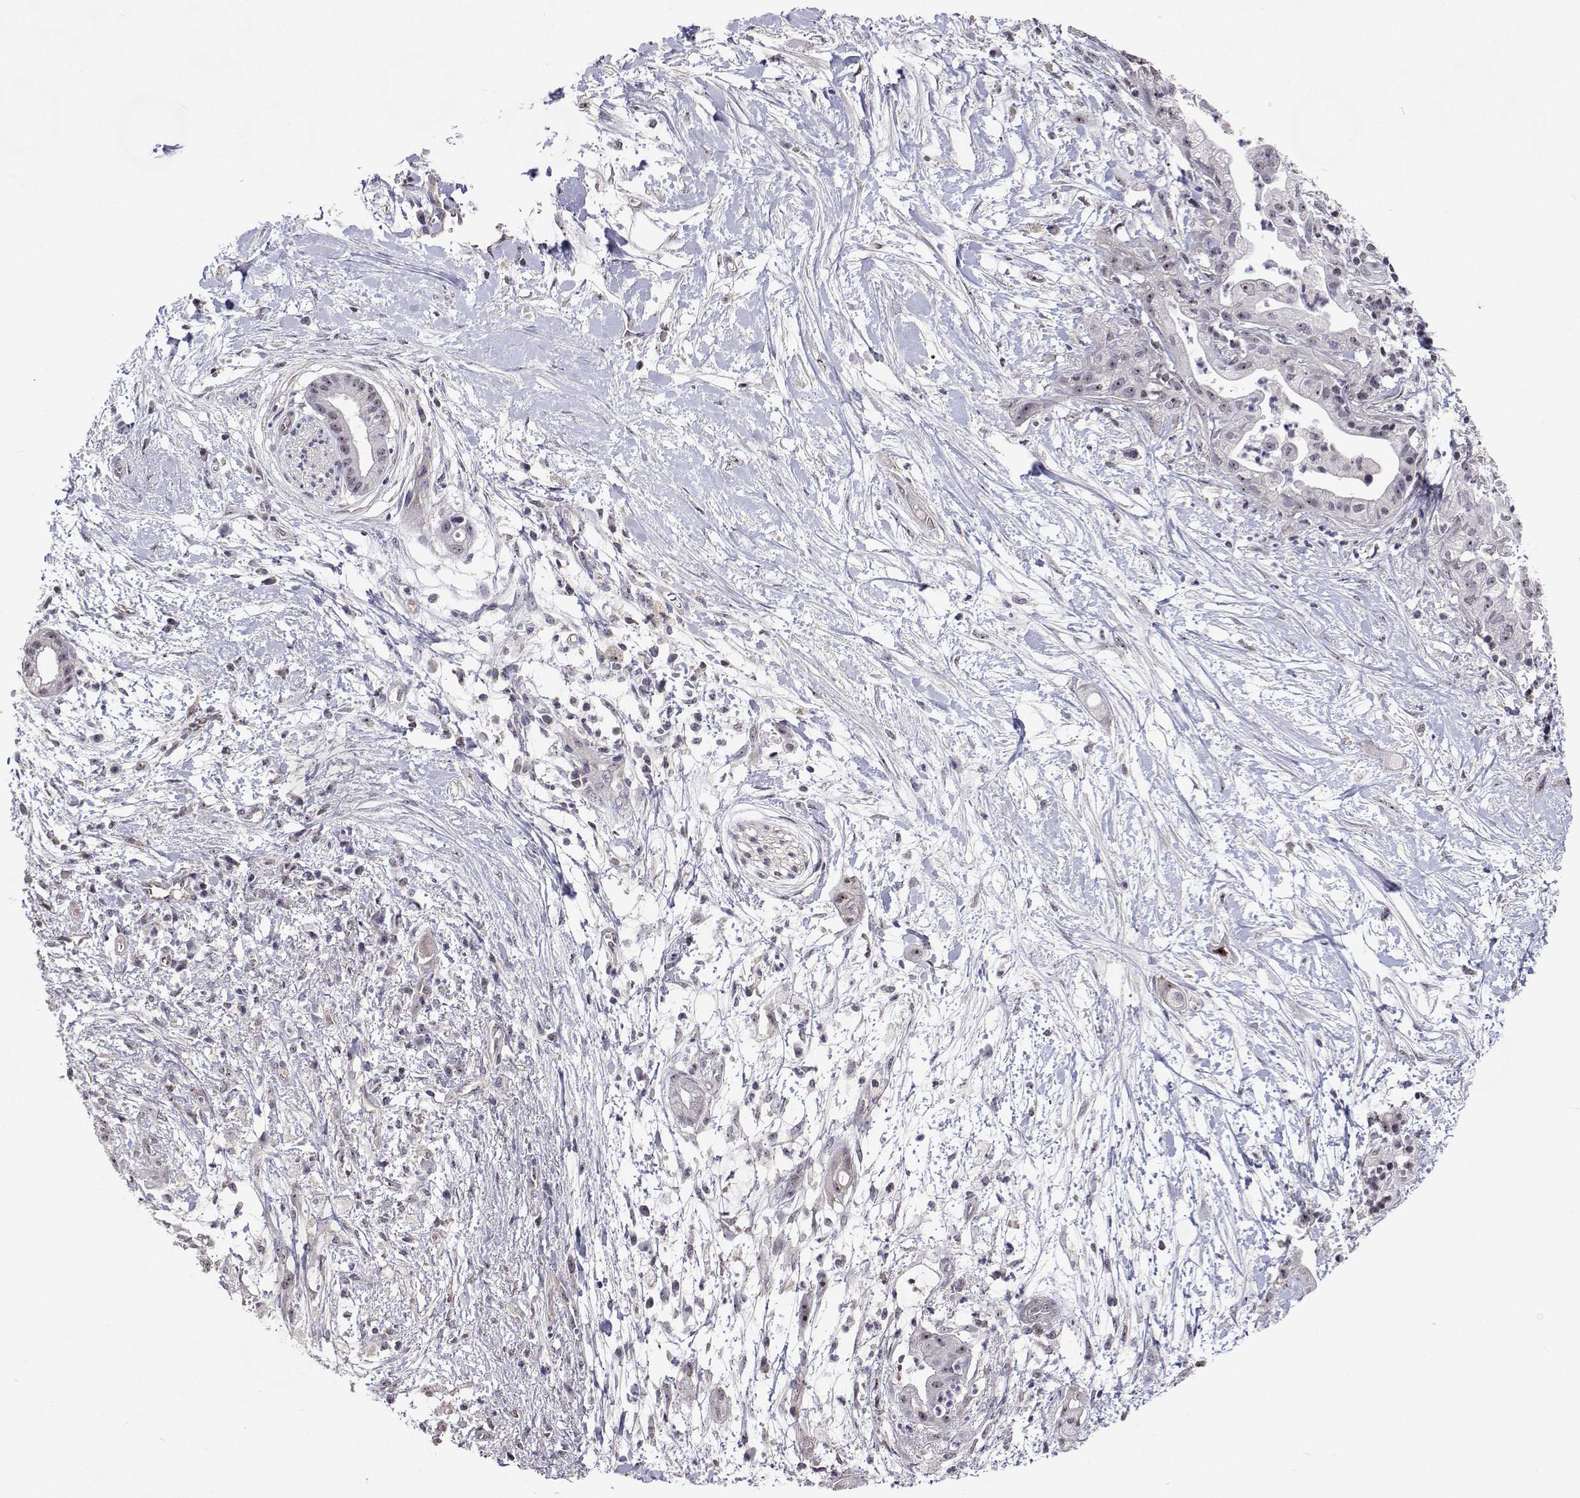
{"staining": {"intensity": "negative", "quantity": "none", "location": "none"}, "tissue": "pancreatic cancer", "cell_type": "Tumor cells", "image_type": "cancer", "snomed": [{"axis": "morphology", "description": "Normal tissue, NOS"}, {"axis": "morphology", "description": "Adenocarcinoma, NOS"}, {"axis": "topography", "description": "Lymph node"}, {"axis": "topography", "description": "Pancreas"}], "caption": "Protein analysis of pancreatic cancer reveals no significant expression in tumor cells.", "gene": "NHP2", "patient": {"sex": "female", "age": 58}}